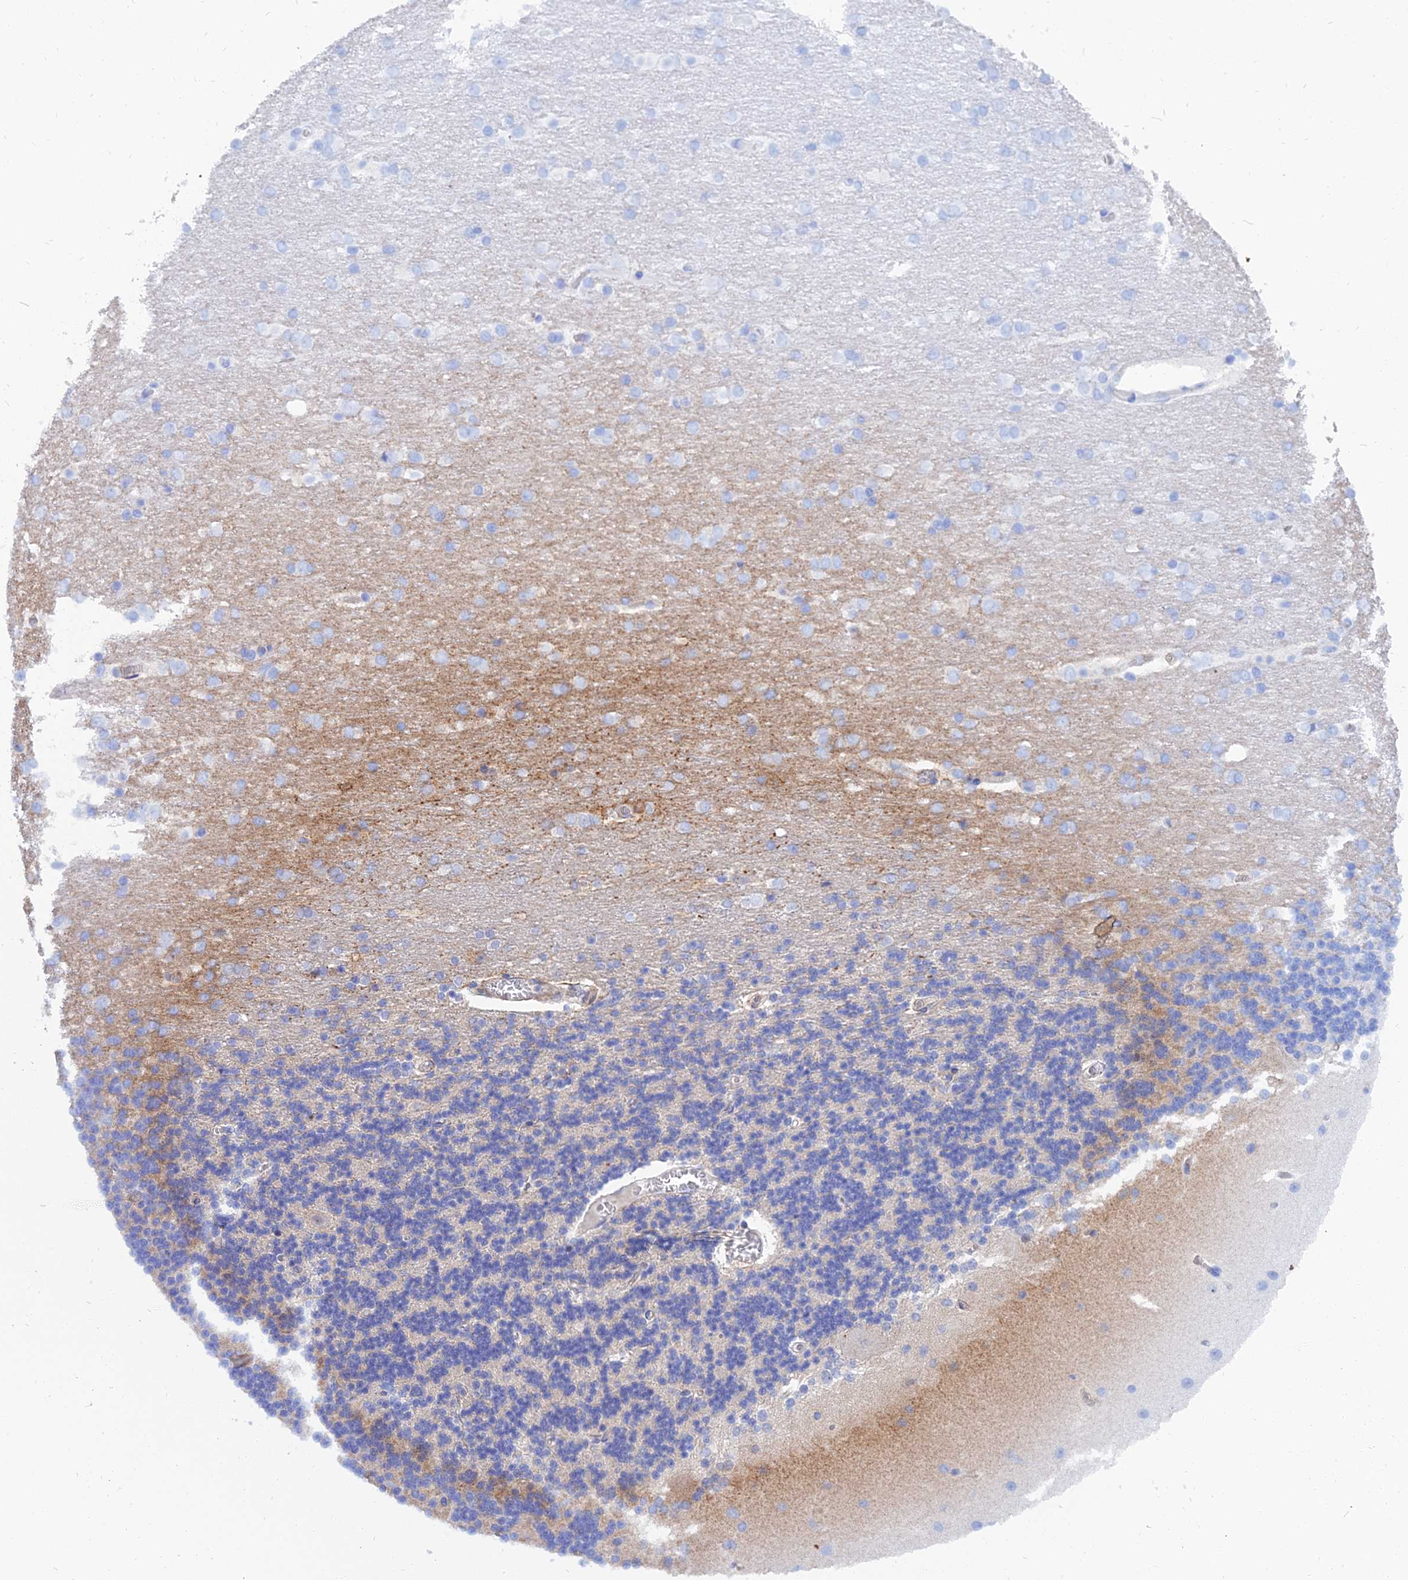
{"staining": {"intensity": "negative", "quantity": "none", "location": "none"}, "tissue": "cerebellum", "cell_type": "Cells in granular layer", "image_type": "normal", "snomed": [{"axis": "morphology", "description": "Normal tissue, NOS"}, {"axis": "topography", "description": "Cerebellum"}], "caption": "Immunohistochemistry (IHC) of benign cerebellum exhibits no positivity in cells in granular layer.", "gene": "TRIM43B", "patient": {"sex": "female", "age": 54}}